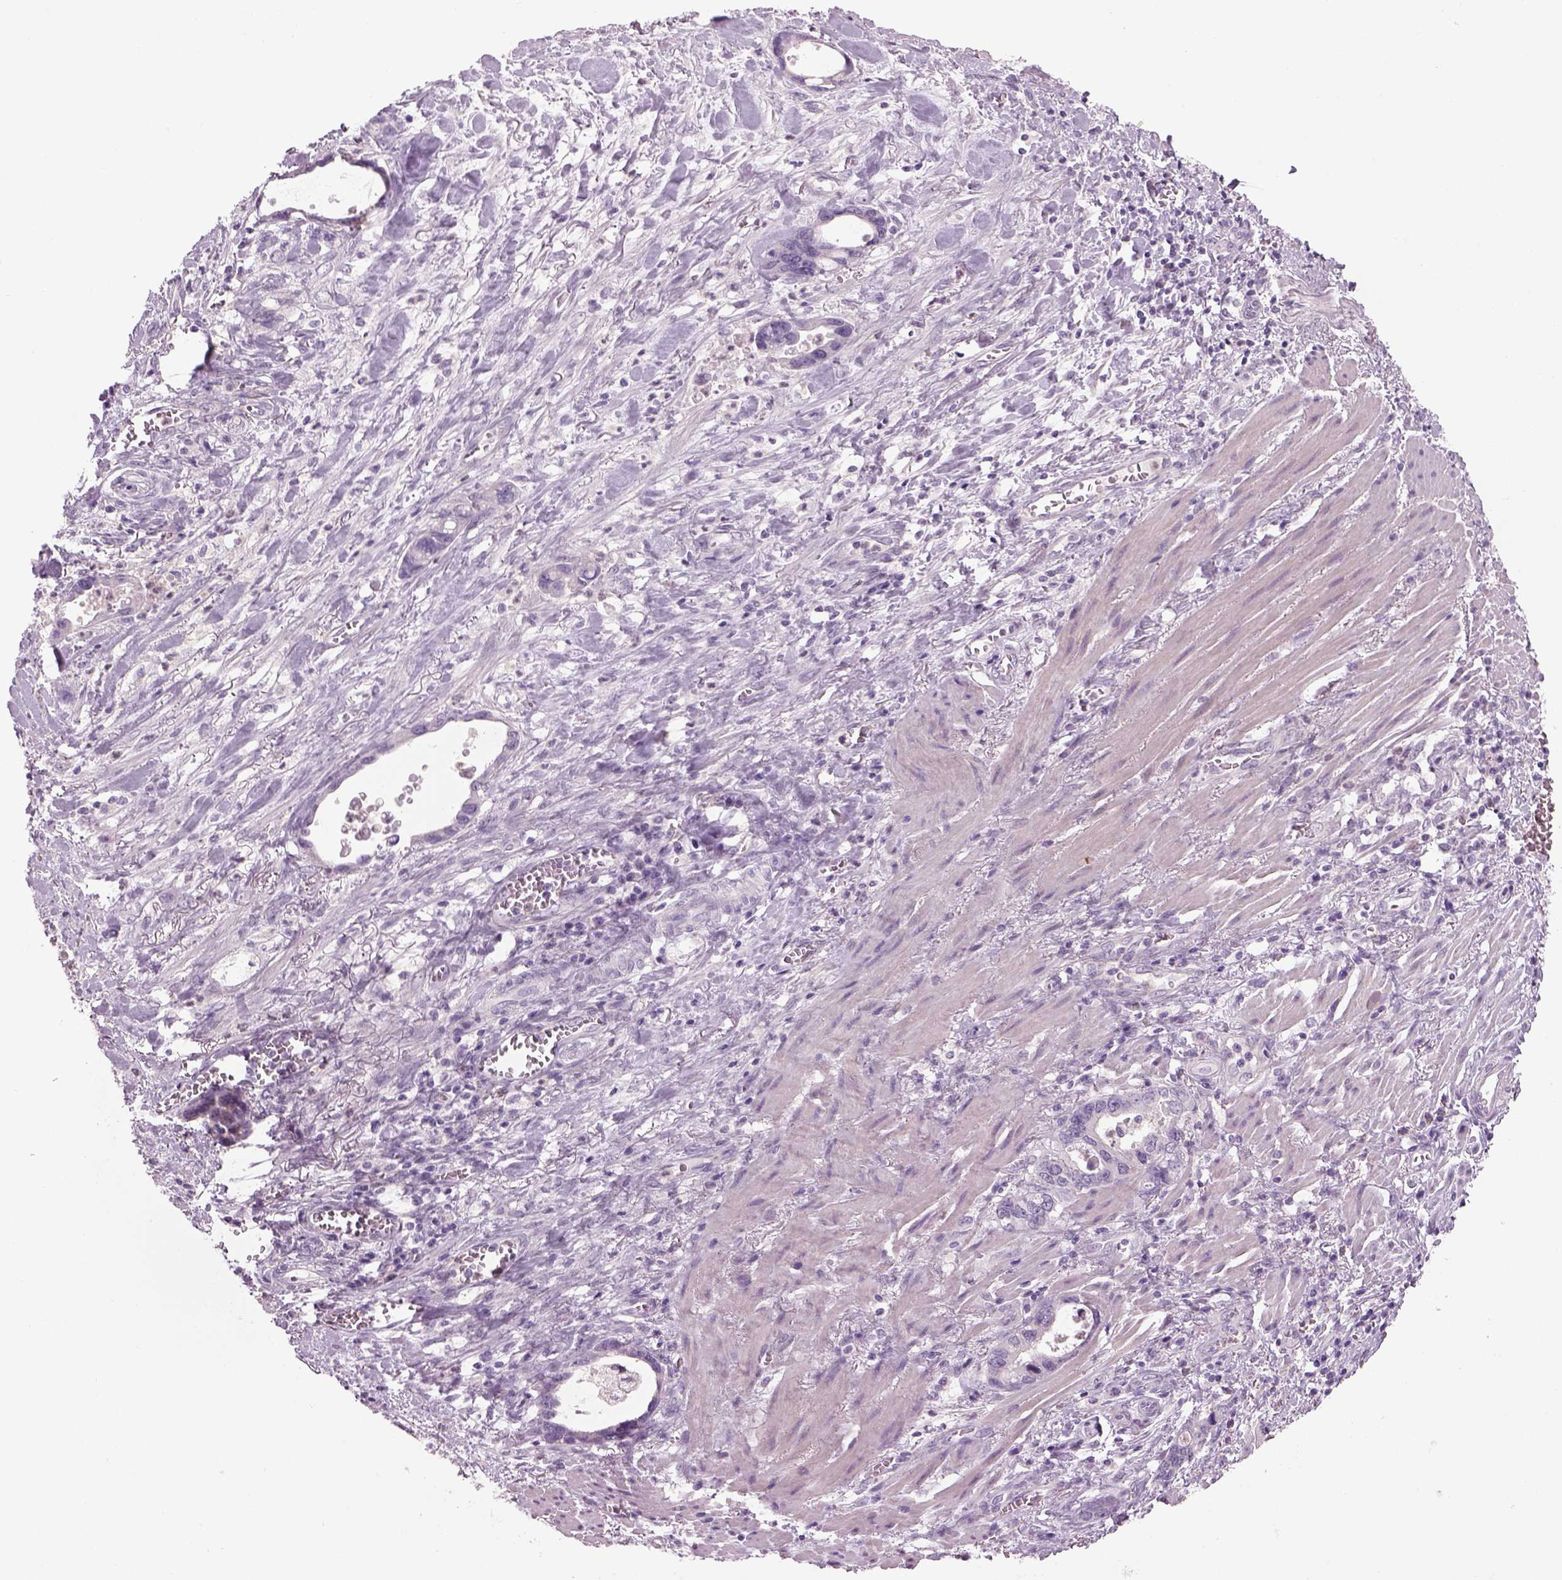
{"staining": {"intensity": "negative", "quantity": "none", "location": "none"}, "tissue": "stomach cancer", "cell_type": "Tumor cells", "image_type": "cancer", "snomed": [{"axis": "morphology", "description": "Normal tissue, NOS"}, {"axis": "morphology", "description": "Adenocarcinoma, NOS"}, {"axis": "topography", "description": "Esophagus"}, {"axis": "topography", "description": "Stomach, upper"}], "caption": "High power microscopy micrograph of an immunohistochemistry histopathology image of adenocarcinoma (stomach), revealing no significant positivity in tumor cells. The staining is performed using DAB (3,3'-diaminobenzidine) brown chromogen with nuclei counter-stained in using hematoxylin.", "gene": "MDH1B", "patient": {"sex": "male", "age": 74}}